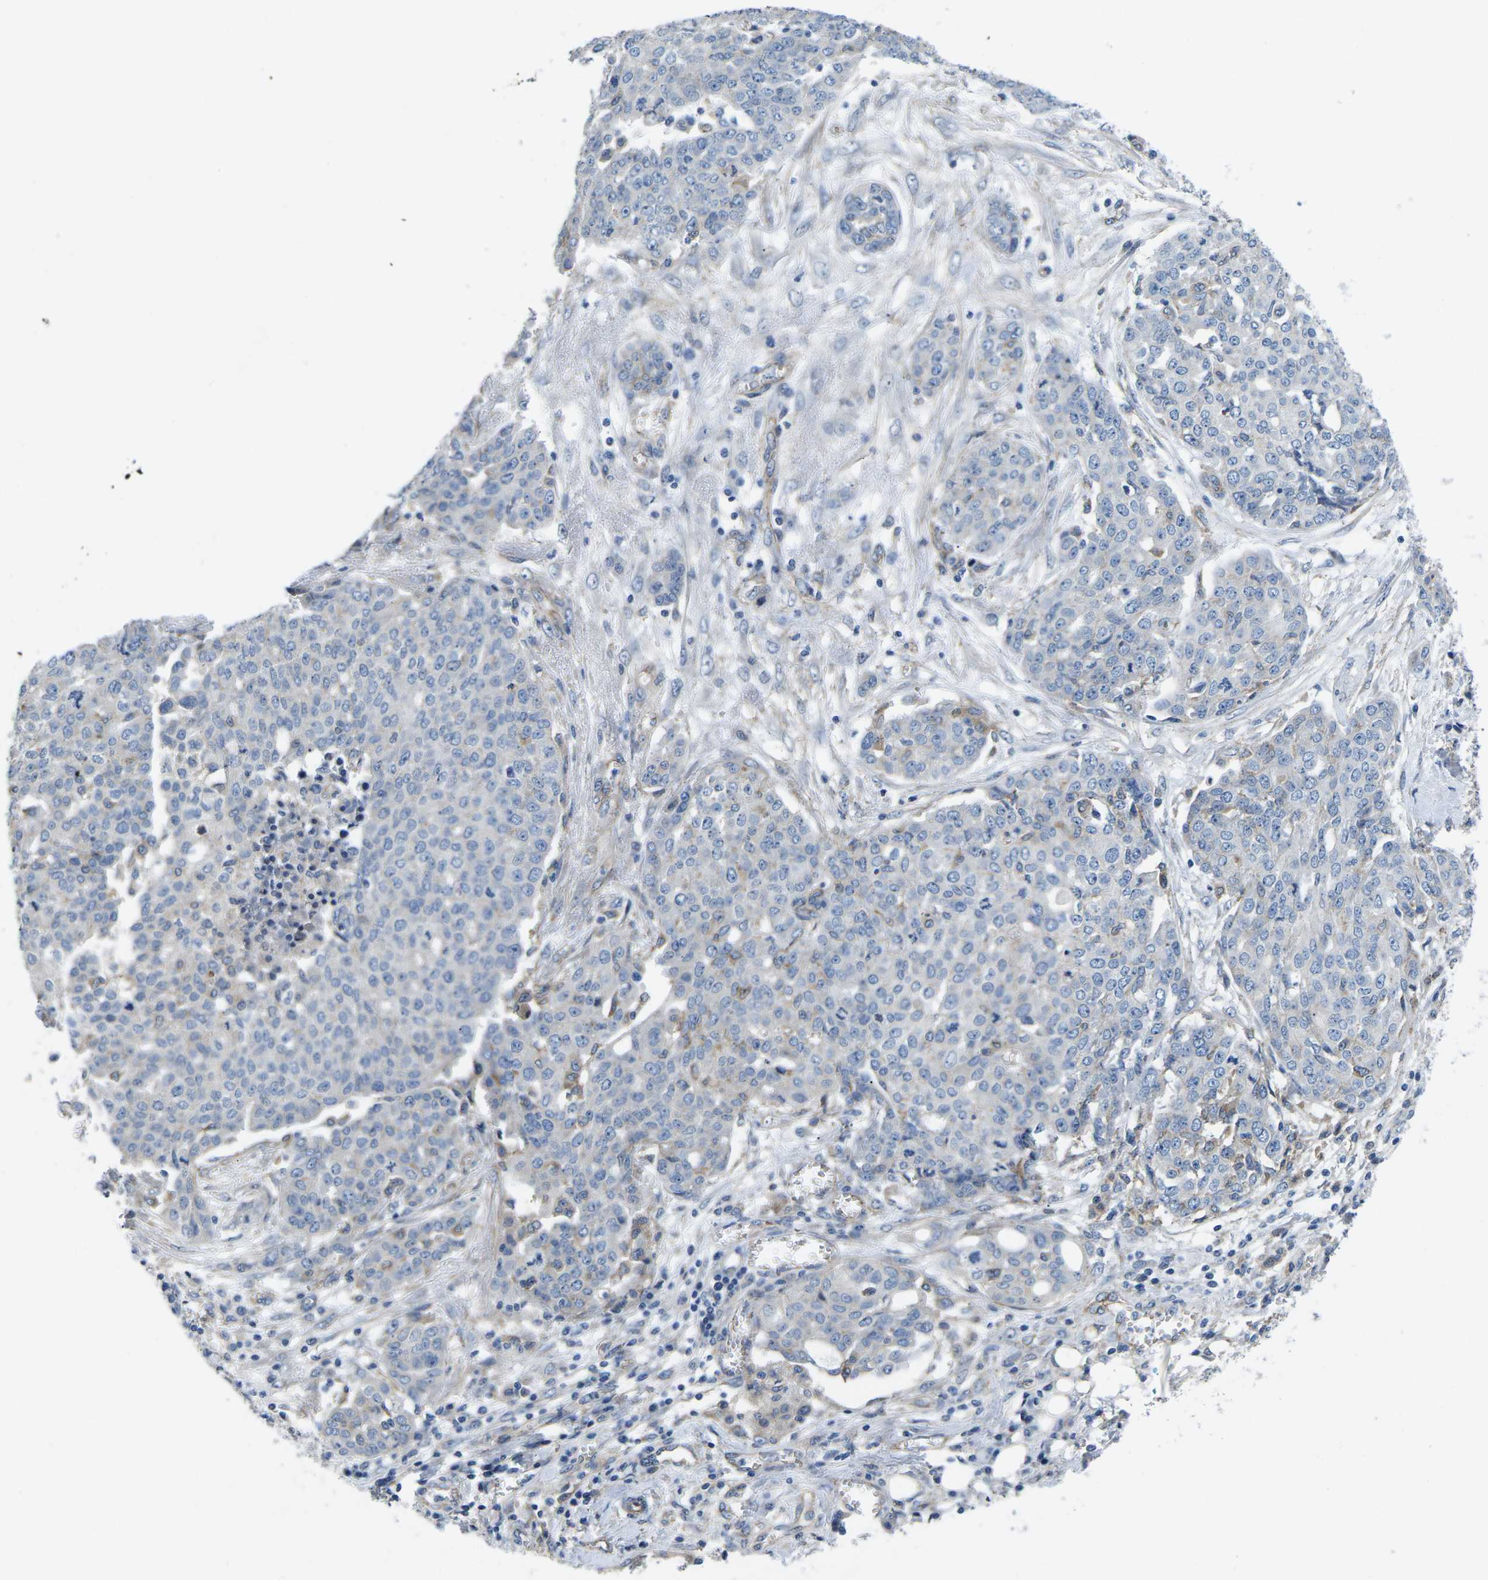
{"staining": {"intensity": "weak", "quantity": "<25%", "location": "cytoplasmic/membranous"}, "tissue": "ovarian cancer", "cell_type": "Tumor cells", "image_type": "cancer", "snomed": [{"axis": "morphology", "description": "Cystadenocarcinoma, serous, NOS"}, {"axis": "topography", "description": "Soft tissue"}, {"axis": "topography", "description": "Ovary"}], "caption": "Photomicrograph shows no significant protein positivity in tumor cells of serous cystadenocarcinoma (ovarian). The staining is performed using DAB brown chromogen with nuclei counter-stained in using hematoxylin.", "gene": "CTNND1", "patient": {"sex": "female", "age": 57}}